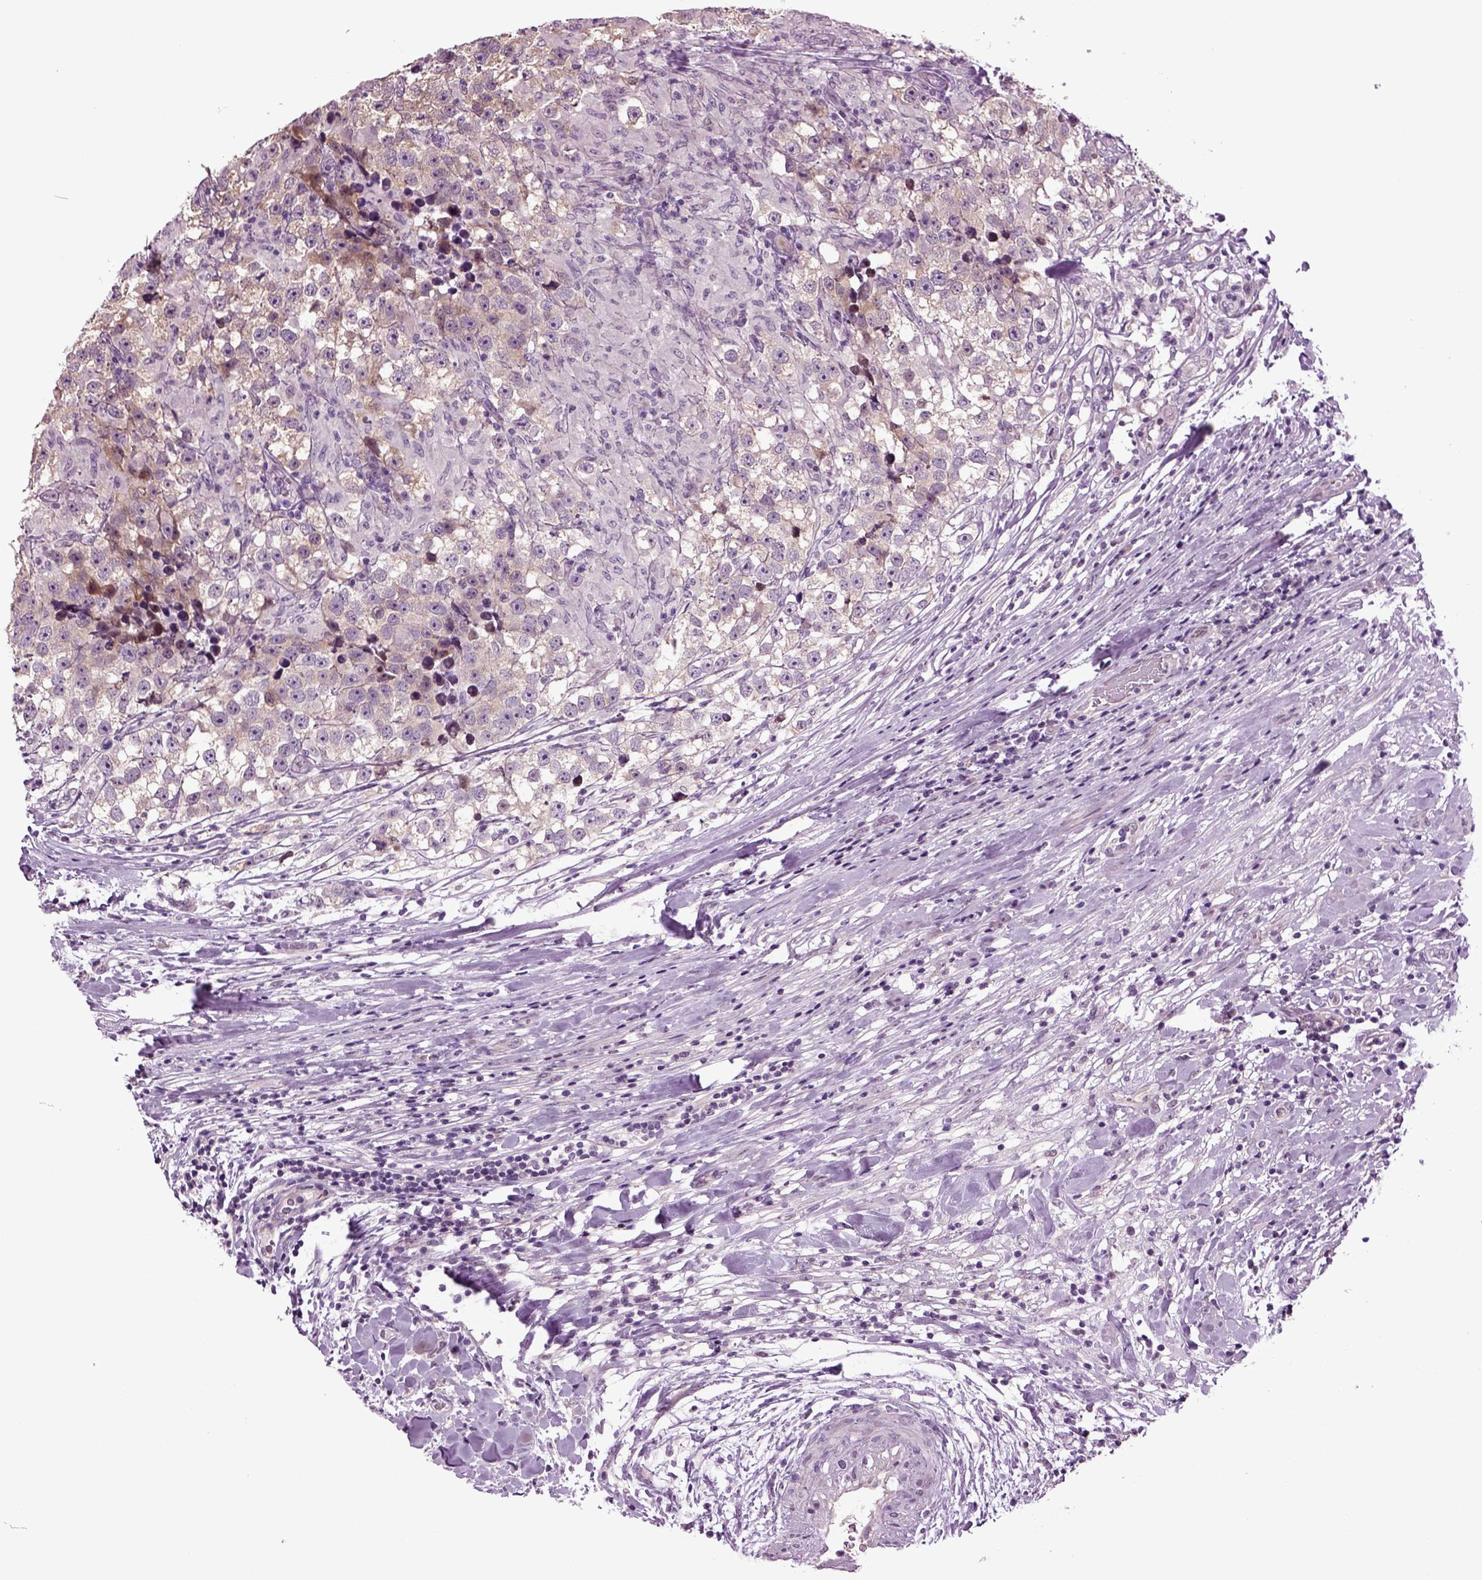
{"staining": {"intensity": "weak", "quantity": "<25%", "location": "cytoplasmic/membranous"}, "tissue": "testis cancer", "cell_type": "Tumor cells", "image_type": "cancer", "snomed": [{"axis": "morphology", "description": "Seminoma, NOS"}, {"axis": "topography", "description": "Testis"}], "caption": "This photomicrograph is of seminoma (testis) stained with immunohistochemistry (IHC) to label a protein in brown with the nuclei are counter-stained blue. There is no positivity in tumor cells.", "gene": "PLCH2", "patient": {"sex": "male", "age": 46}}